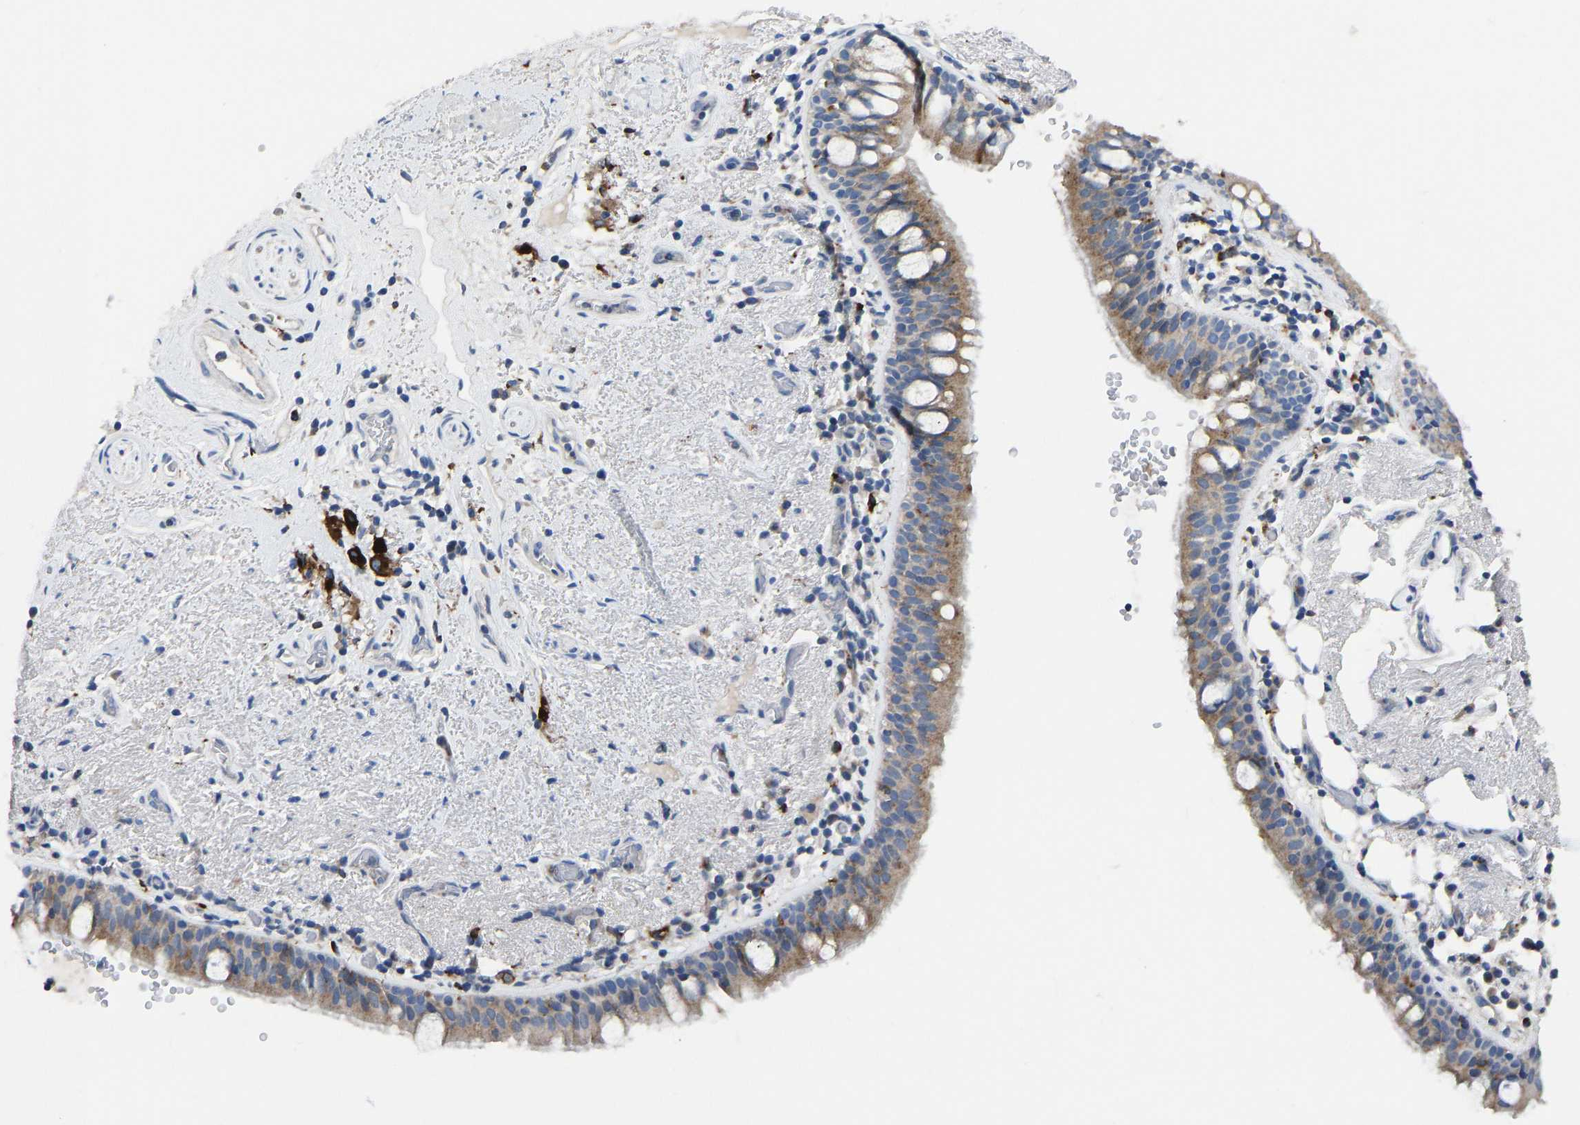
{"staining": {"intensity": "moderate", "quantity": ">75%", "location": "cytoplasmic/membranous"}, "tissue": "bronchus", "cell_type": "Respiratory epithelial cells", "image_type": "normal", "snomed": [{"axis": "morphology", "description": "Normal tissue, NOS"}, {"axis": "morphology", "description": "Inflammation, NOS"}, {"axis": "topography", "description": "Cartilage tissue"}, {"axis": "topography", "description": "Bronchus"}], "caption": "Immunohistochemistry (IHC) of unremarkable bronchus reveals medium levels of moderate cytoplasmic/membranous expression in approximately >75% of respiratory epithelial cells. The protein is stained brown, and the nuclei are stained in blue (DAB IHC with brightfield microscopy, high magnification).", "gene": "ATP6V1E1", "patient": {"sex": "male", "age": 77}}